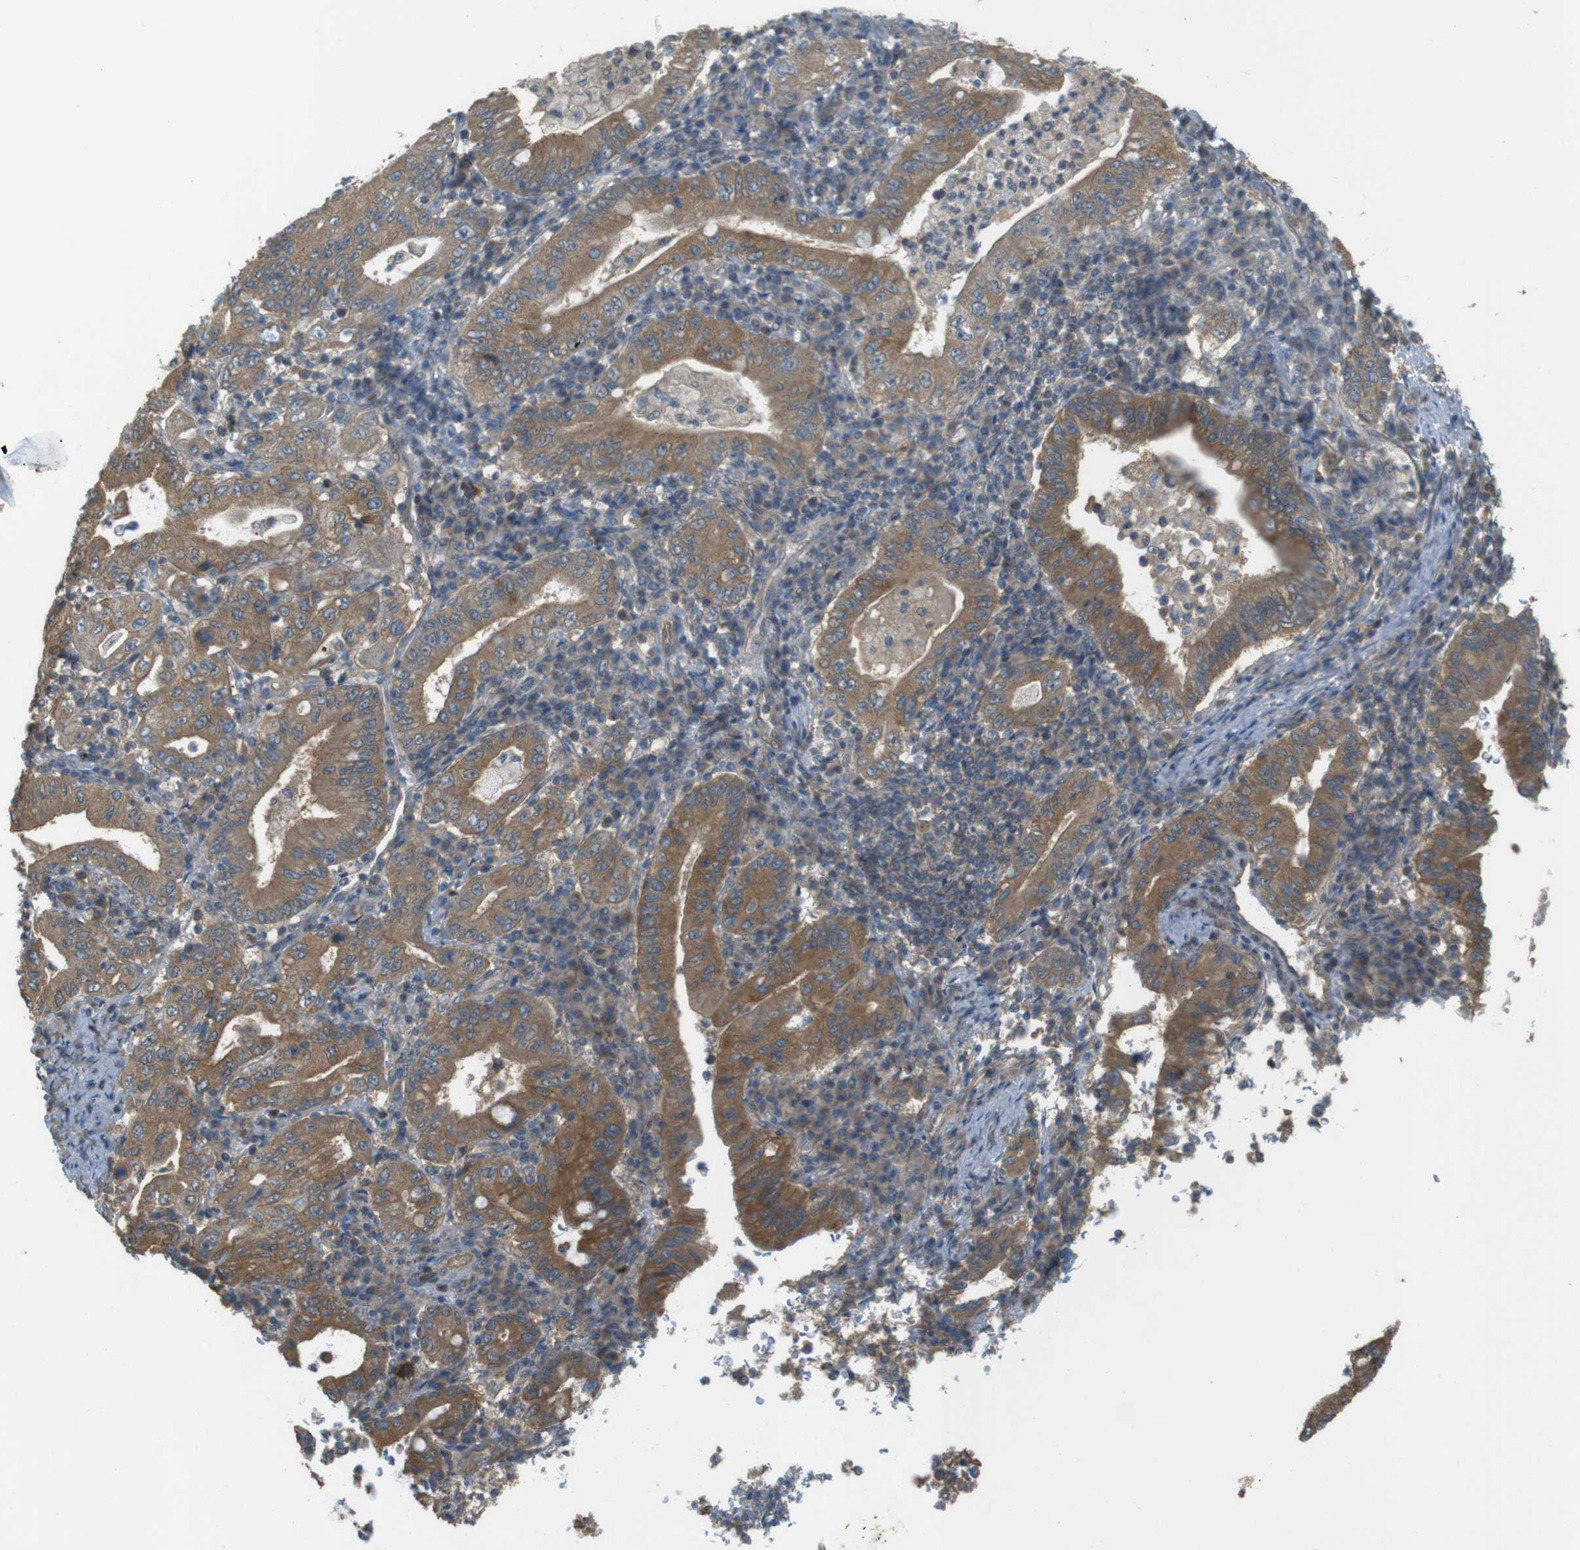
{"staining": {"intensity": "moderate", "quantity": ">75%", "location": "cytoplasmic/membranous"}, "tissue": "stomach cancer", "cell_type": "Tumor cells", "image_type": "cancer", "snomed": [{"axis": "morphology", "description": "Normal tissue, NOS"}, {"axis": "morphology", "description": "Adenocarcinoma, NOS"}, {"axis": "topography", "description": "Esophagus"}, {"axis": "topography", "description": "Stomach, upper"}, {"axis": "topography", "description": "Peripheral nerve tissue"}], "caption": "Human stomach cancer (adenocarcinoma) stained for a protein (brown) exhibits moderate cytoplasmic/membranous positive staining in about >75% of tumor cells.", "gene": "ZDHHC20", "patient": {"sex": "male", "age": 62}}